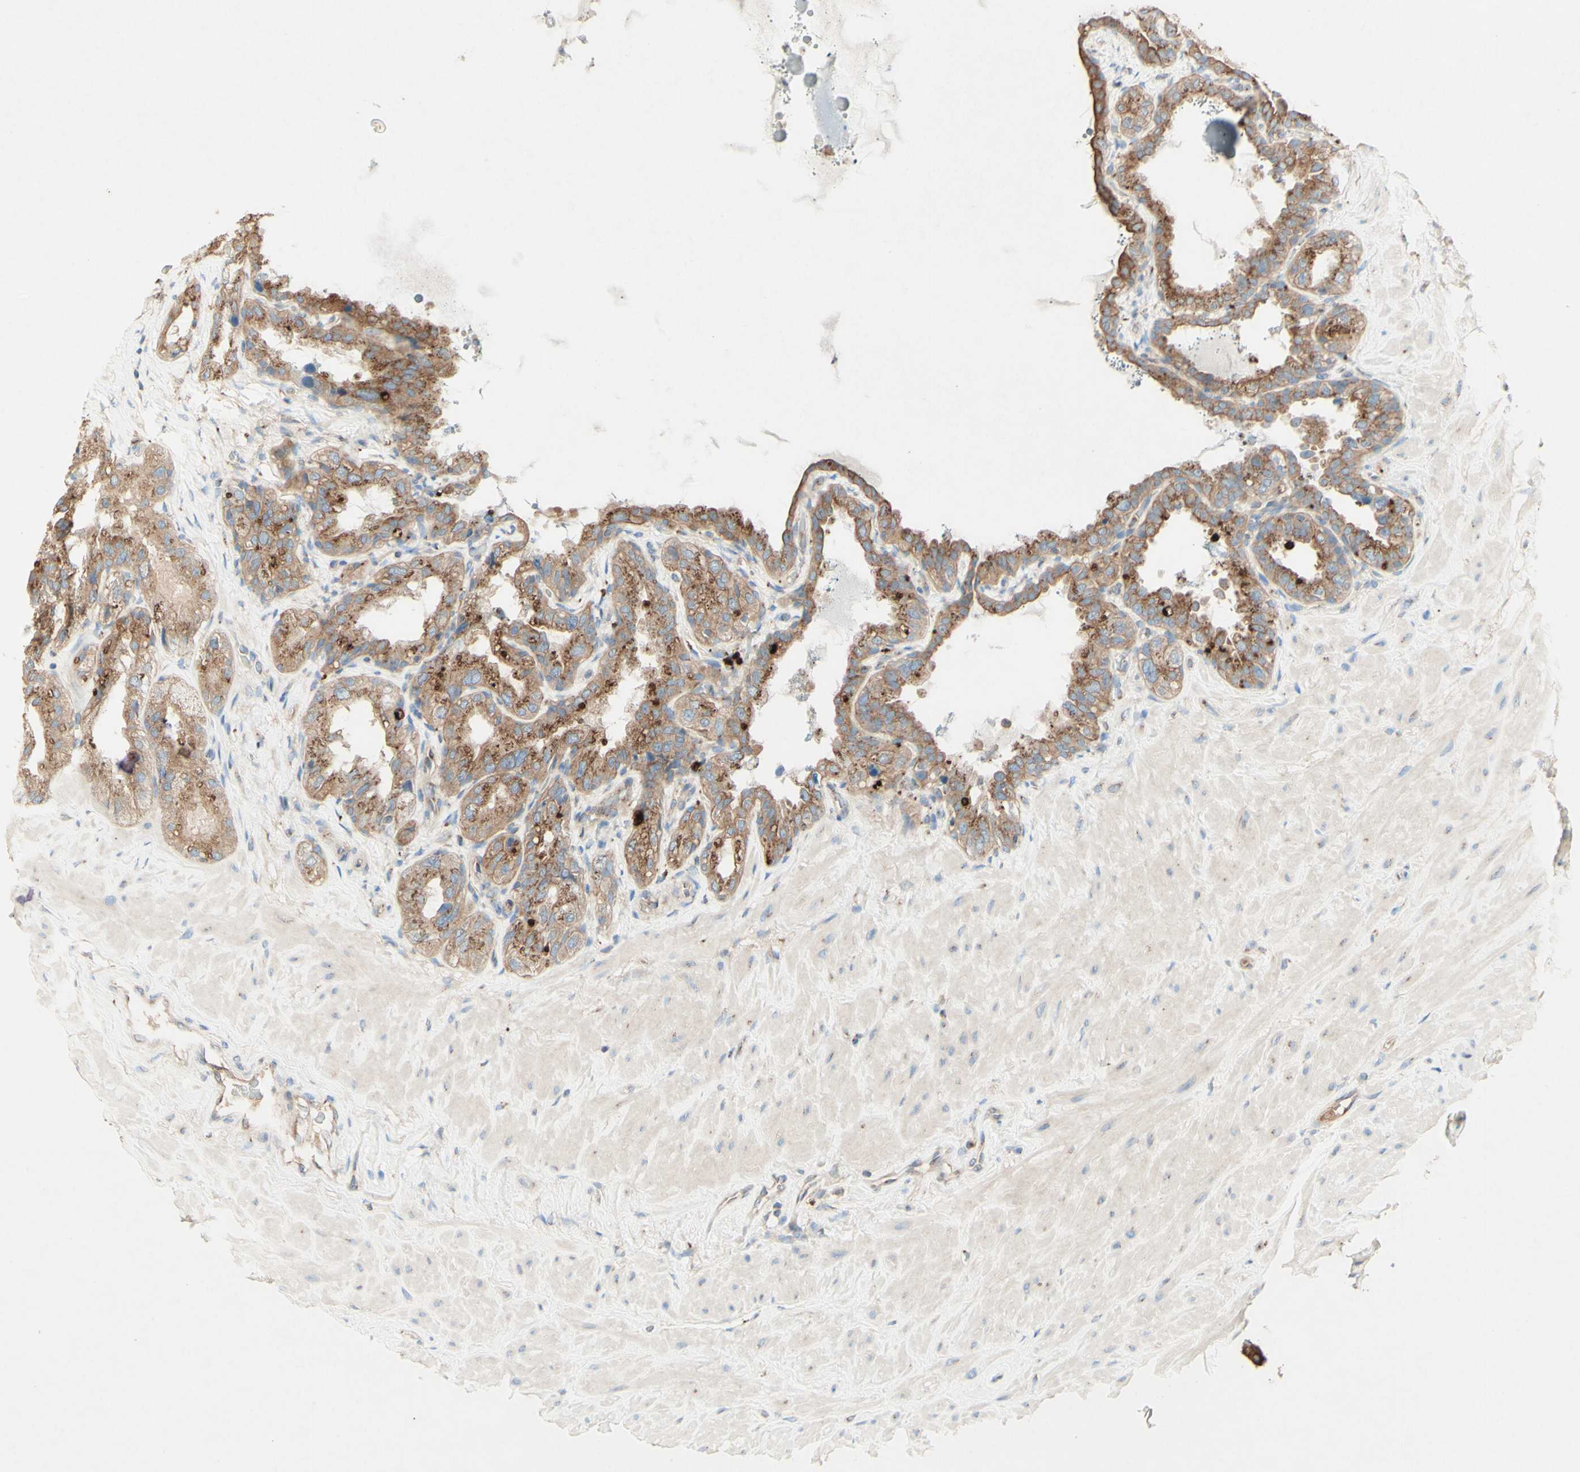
{"staining": {"intensity": "moderate", "quantity": ">75%", "location": "cytoplasmic/membranous"}, "tissue": "seminal vesicle", "cell_type": "Glandular cells", "image_type": "normal", "snomed": [{"axis": "morphology", "description": "Normal tissue, NOS"}, {"axis": "topography", "description": "Seminal veicle"}], "caption": "About >75% of glandular cells in benign human seminal vesicle demonstrate moderate cytoplasmic/membranous protein staining as visualized by brown immunohistochemical staining.", "gene": "MTM1", "patient": {"sex": "male", "age": 68}}